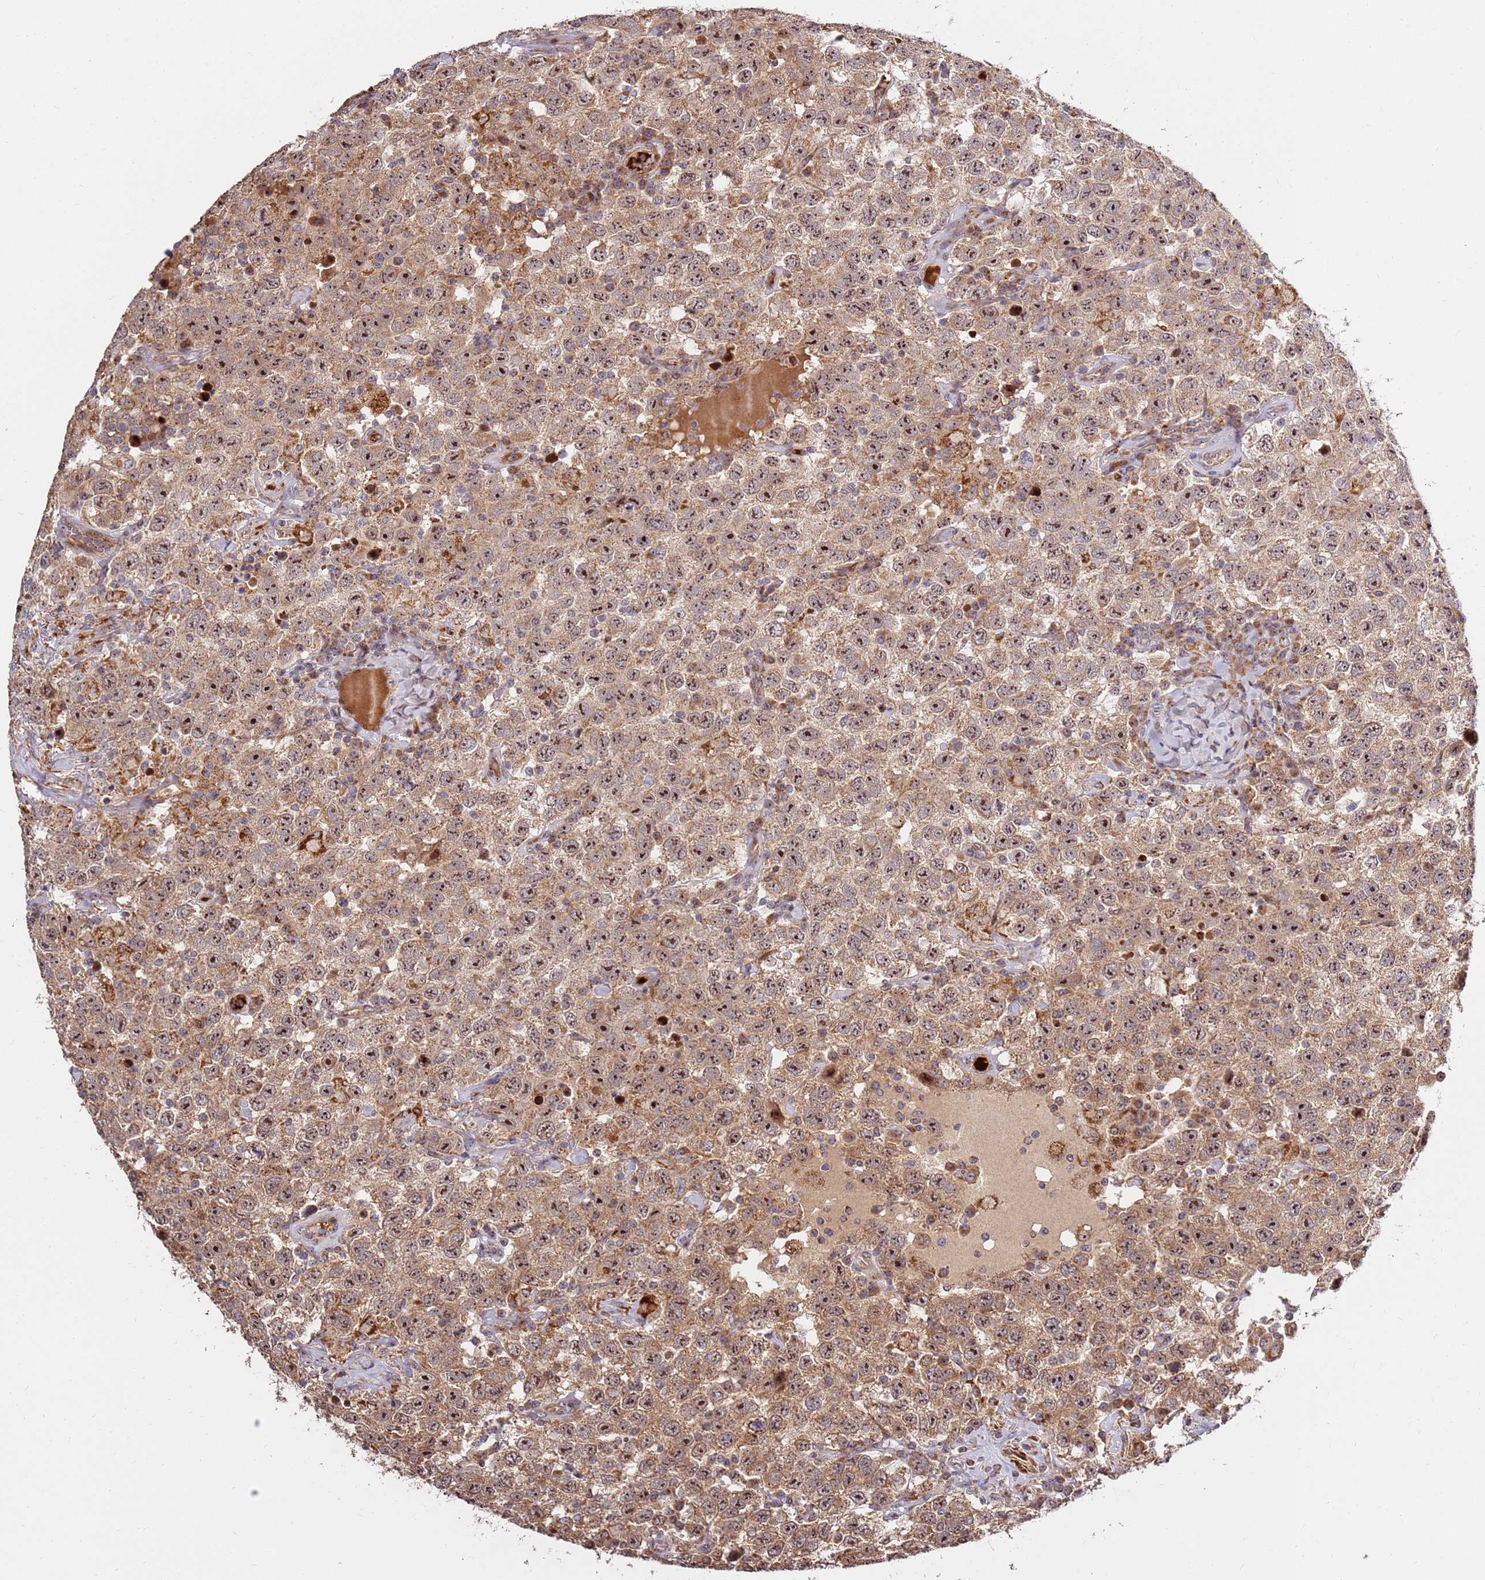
{"staining": {"intensity": "moderate", "quantity": ">75%", "location": "cytoplasmic/membranous,nuclear"}, "tissue": "testis cancer", "cell_type": "Tumor cells", "image_type": "cancer", "snomed": [{"axis": "morphology", "description": "Seminoma, NOS"}, {"axis": "topography", "description": "Testis"}], "caption": "The immunohistochemical stain highlights moderate cytoplasmic/membranous and nuclear expression in tumor cells of testis seminoma tissue. Nuclei are stained in blue.", "gene": "KIF25", "patient": {"sex": "male", "age": 41}}